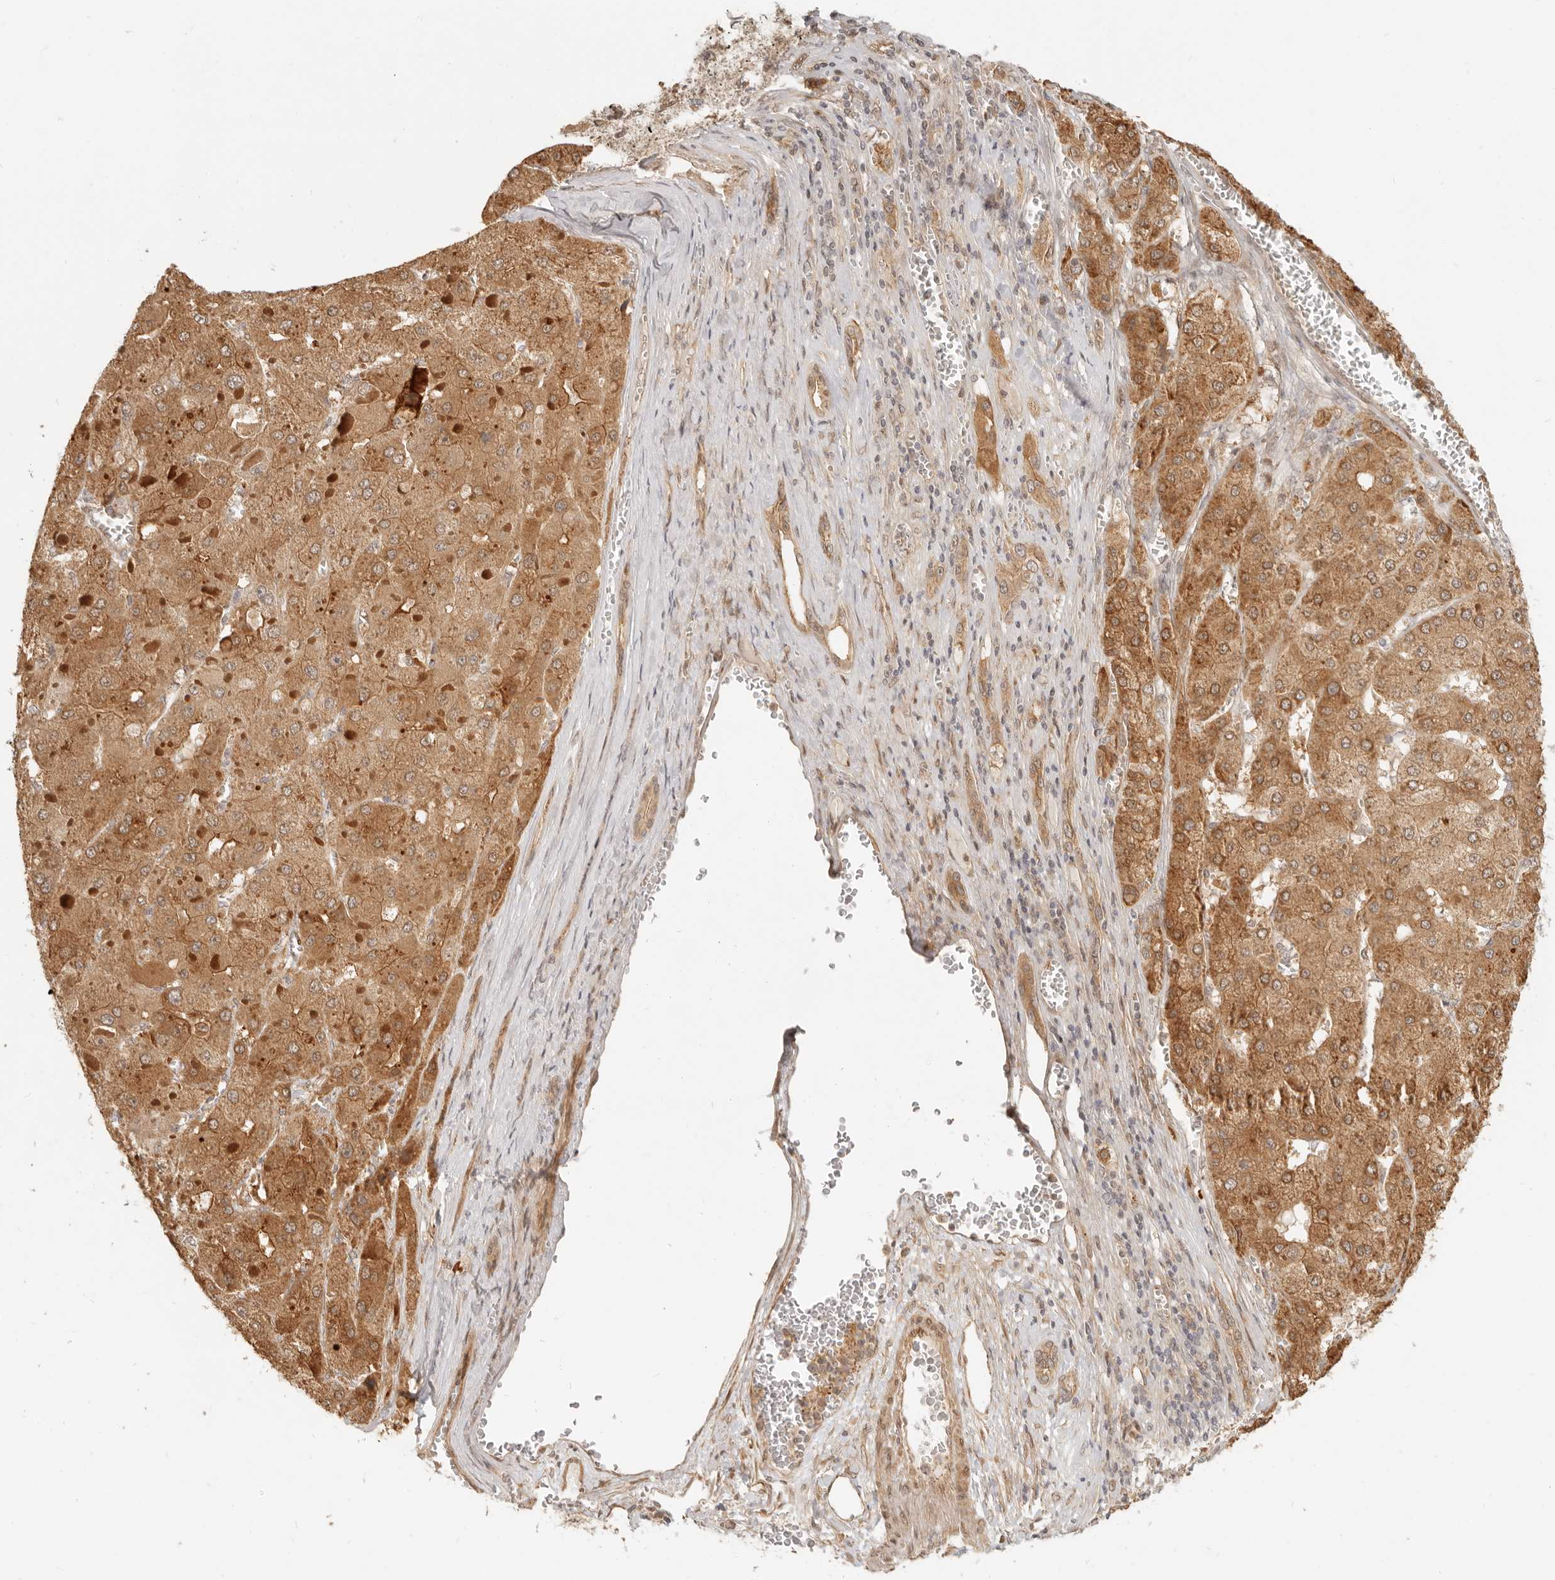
{"staining": {"intensity": "moderate", "quantity": ">75%", "location": "cytoplasmic/membranous"}, "tissue": "liver cancer", "cell_type": "Tumor cells", "image_type": "cancer", "snomed": [{"axis": "morphology", "description": "Carcinoma, Hepatocellular, NOS"}, {"axis": "topography", "description": "Liver"}], "caption": "Moderate cytoplasmic/membranous positivity for a protein is appreciated in about >75% of tumor cells of liver cancer using IHC.", "gene": "TUFT1", "patient": {"sex": "female", "age": 73}}